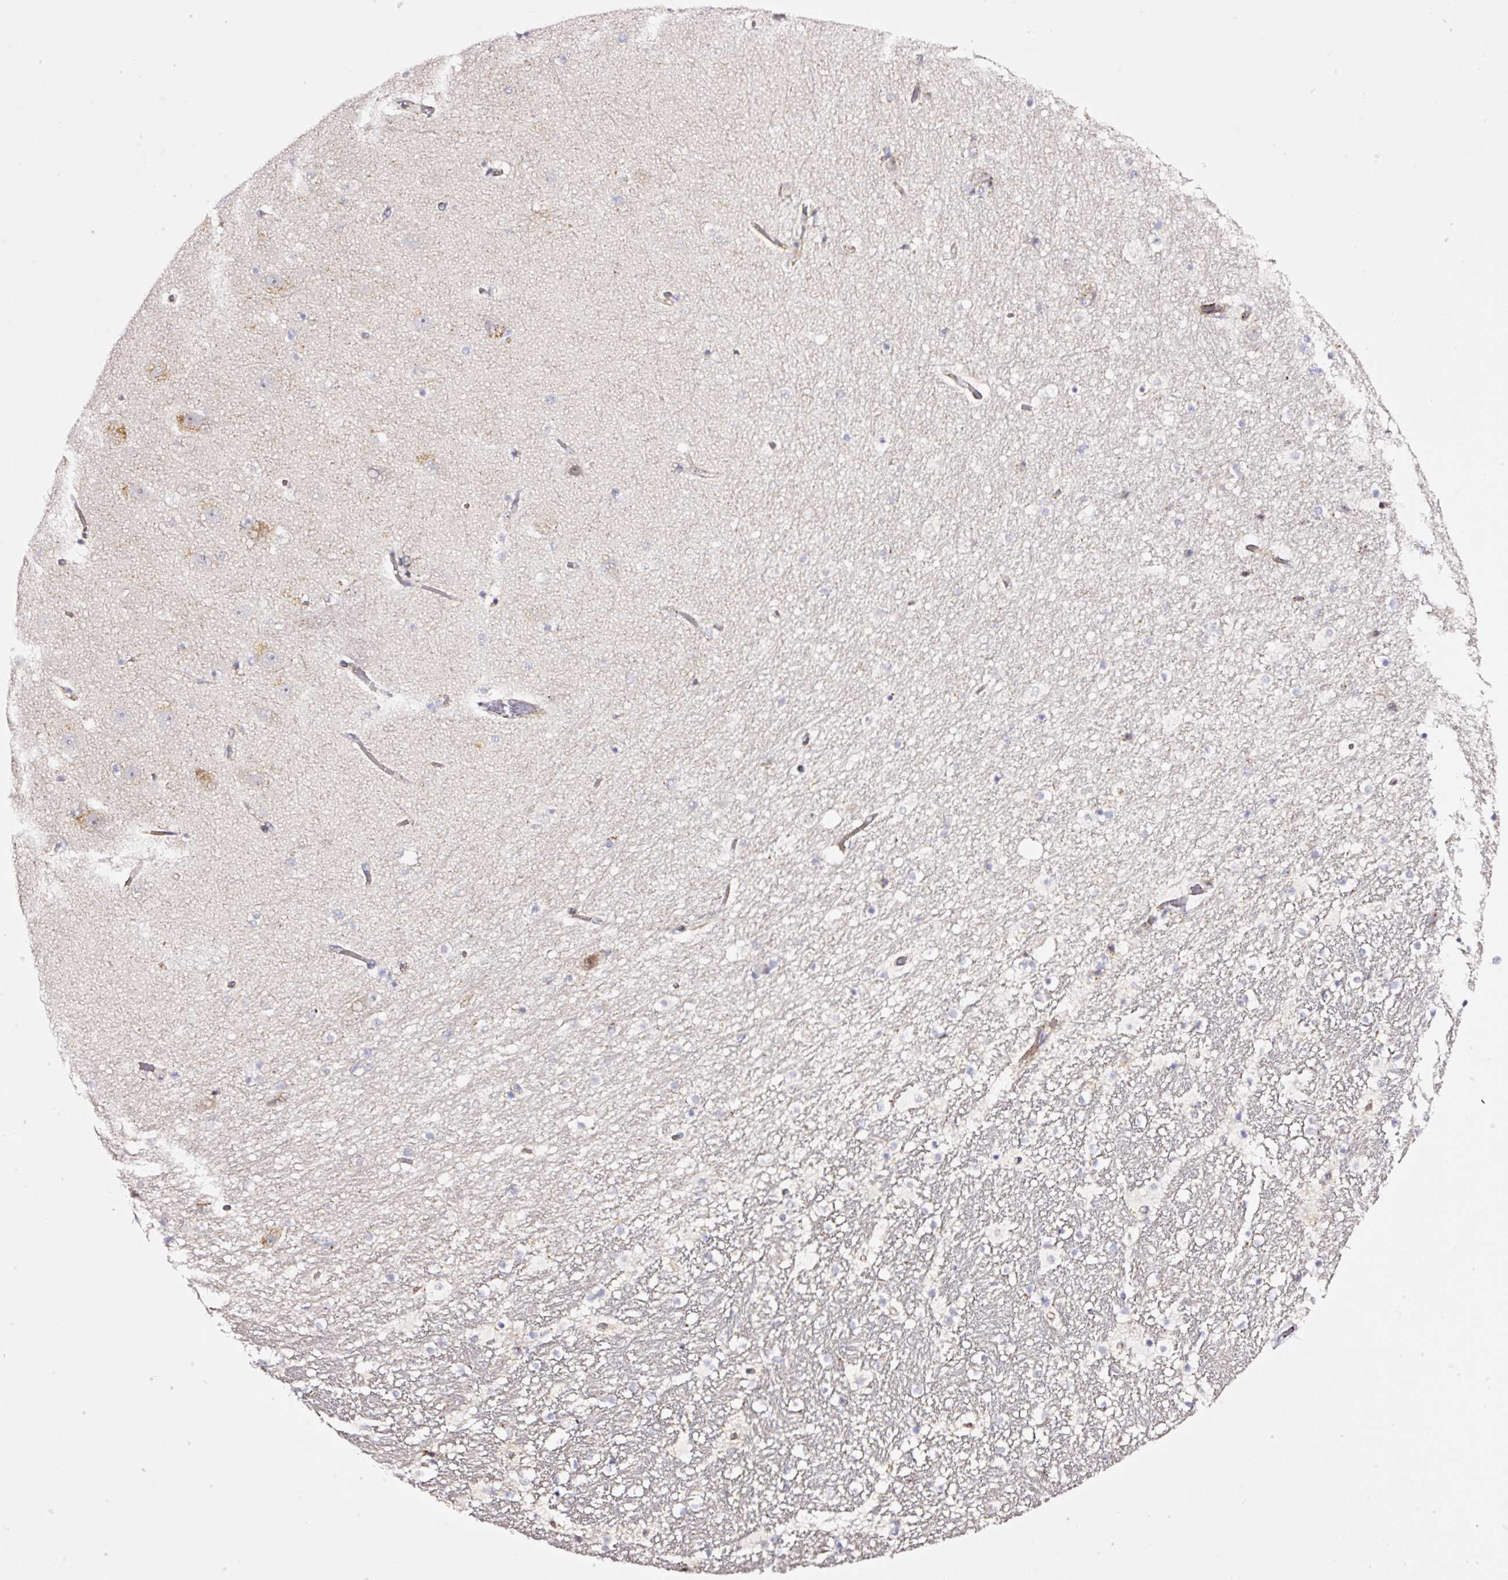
{"staining": {"intensity": "negative", "quantity": "none", "location": "none"}, "tissue": "hippocampus", "cell_type": "Glial cells", "image_type": "normal", "snomed": [{"axis": "morphology", "description": "Normal tissue, NOS"}, {"axis": "topography", "description": "Hippocampus"}], "caption": "This is an immunohistochemistry histopathology image of unremarkable human hippocampus. There is no positivity in glial cells.", "gene": "ANKRD20A1", "patient": {"sex": "male", "age": 37}}